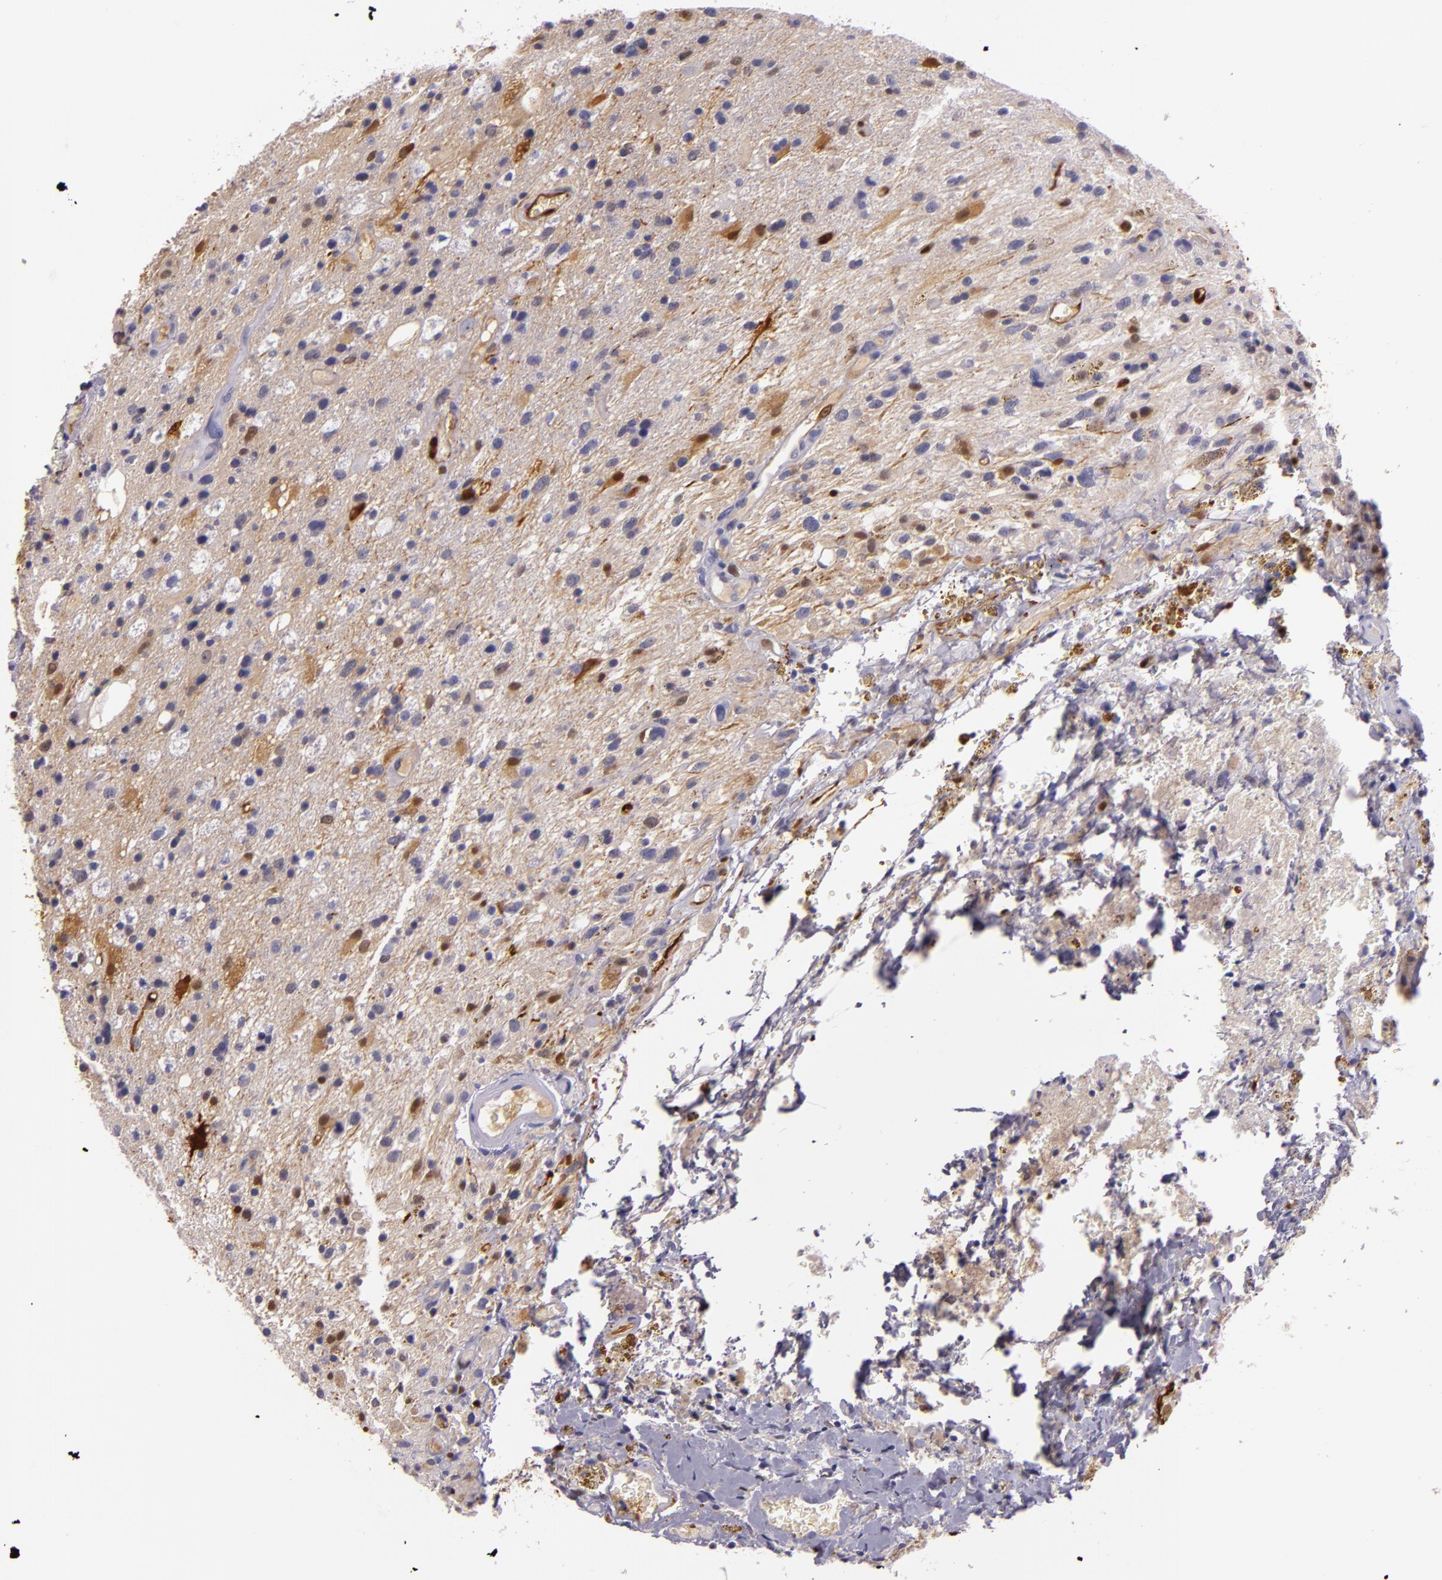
{"staining": {"intensity": "moderate", "quantity": "<25%", "location": "nuclear"}, "tissue": "glioma", "cell_type": "Tumor cells", "image_type": "cancer", "snomed": [{"axis": "morphology", "description": "Glioma, malignant, High grade"}, {"axis": "topography", "description": "Brain"}], "caption": "This image exhibits malignant glioma (high-grade) stained with IHC to label a protein in brown. The nuclear of tumor cells show moderate positivity for the protein. Nuclei are counter-stained blue.", "gene": "MT1A", "patient": {"sex": "male", "age": 48}}